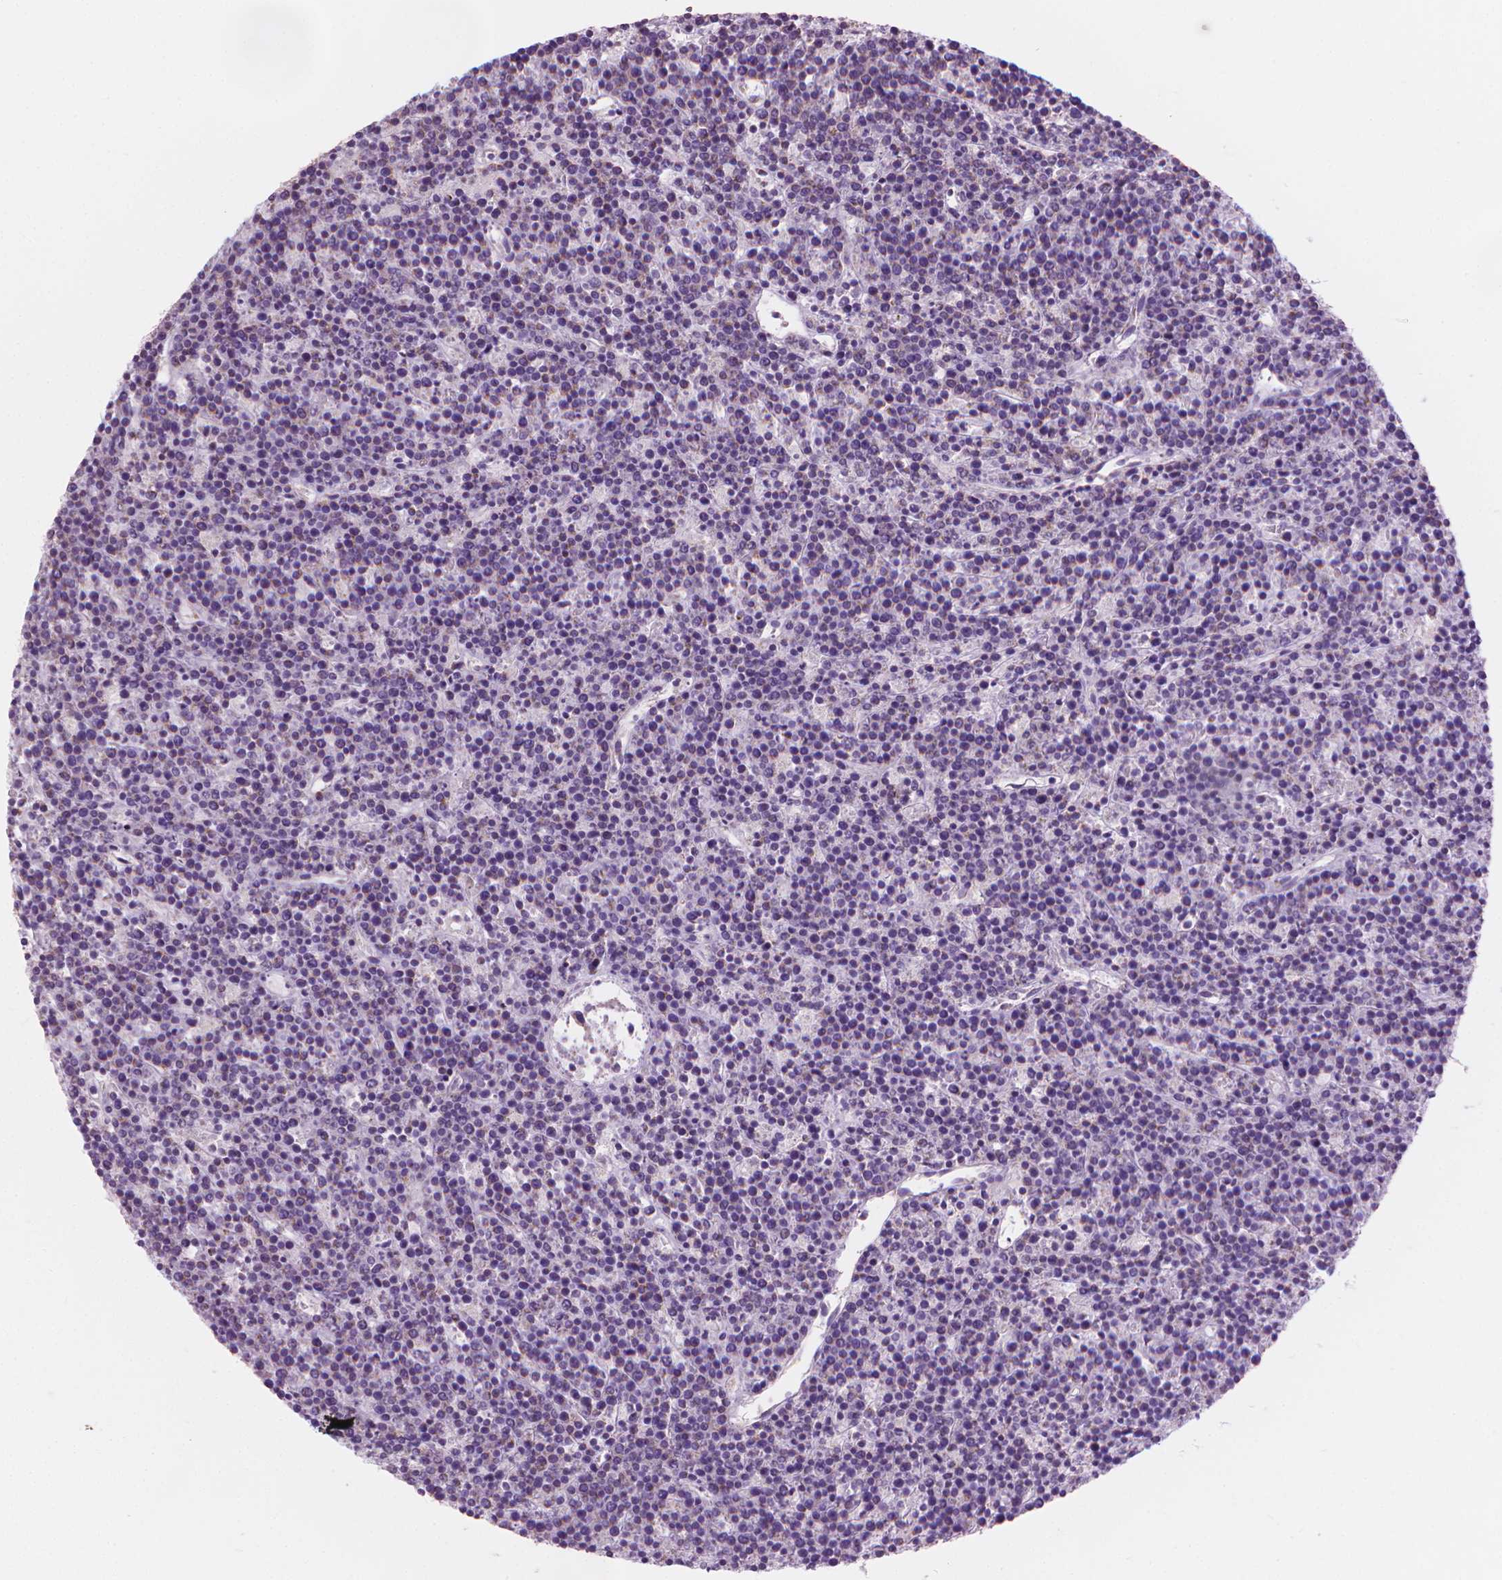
{"staining": {"intensity": "negative", "quantity": "none", "location": "none"}, "tissue": "lymphoma", "cell_type": "Tumor cells", "image_type": "cancer", "snomed": [{"axis": "morphology", "description": "Malignant lymphoma, non-Hodgkin's type, High grade"}, {"axis": "topography", "description": "Ovary"}], "caption": "IHC of human lymphoma exhibits no staining in tumor cells. (Stains: DAB immunohistochemistry with hematoxylin counter stain, Microscopy: brightfield microscopy at high magnification).", "gene": "CFAP126", "patient": {"sex": "female", "age": 56}}